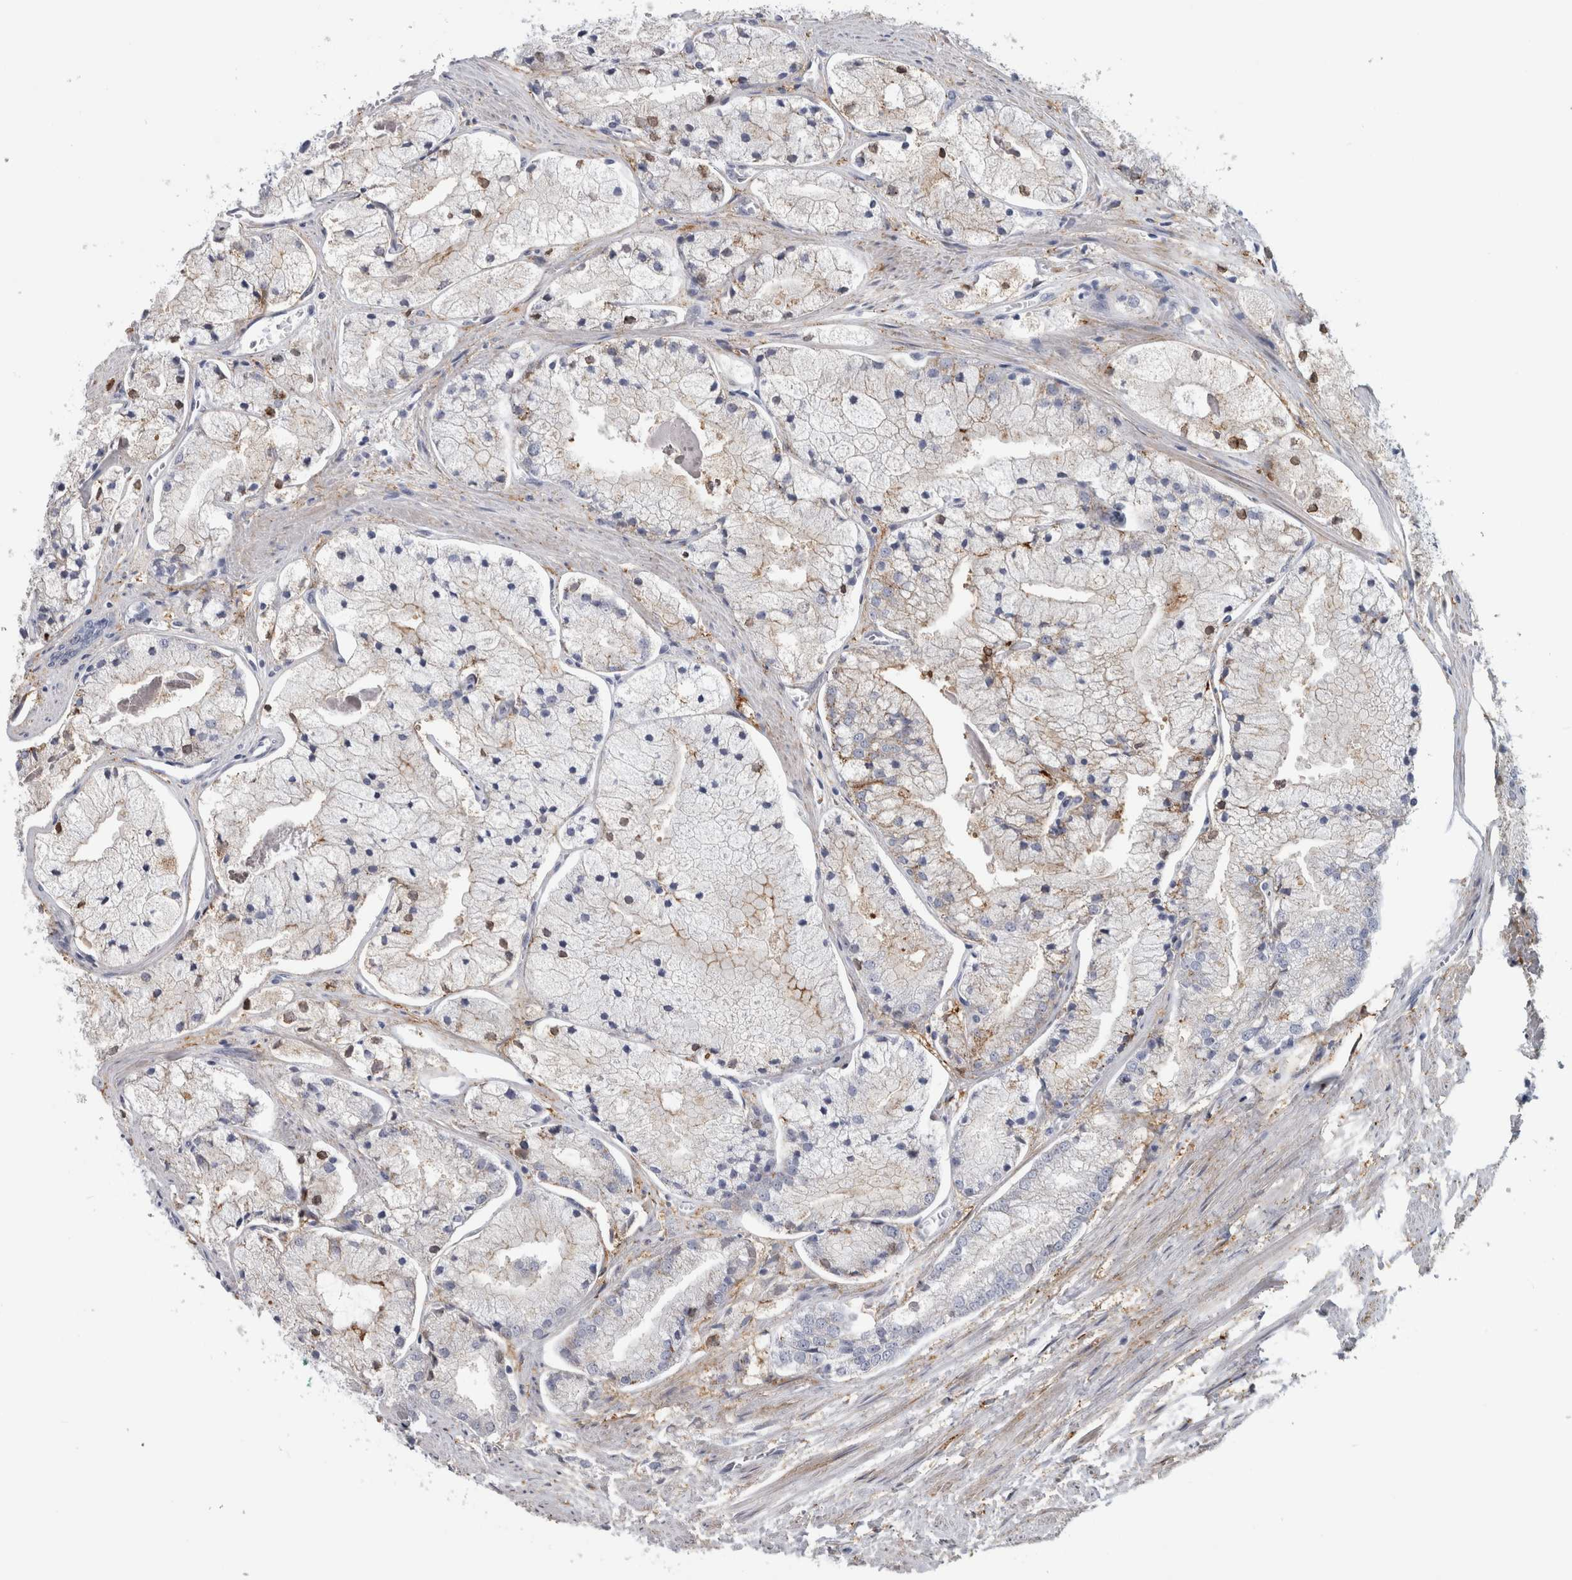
{"staining": {"intensity": "negative", "quantity": "none", "location": "none"}, "tissue": "prostate cancer", "cell_type": "Tumor cells", "image_type": "cancer", "snomed": [{"axis": "morphology", "description": "Adenocarcinoma, High grade"}, {"axis": "topography", "description": "Prostate"}], "caption": "High magnification brightfield microscopy of prostate adenocarcinoma (high-grade) stained with DAB (3,3'-diaminobenzidine) (brown) and counterstained with hematoxylin (blue): tumor cells show no significant positivity.", "gene": "DNAJC24", "patient": {"sex": "male", "age": 50}}